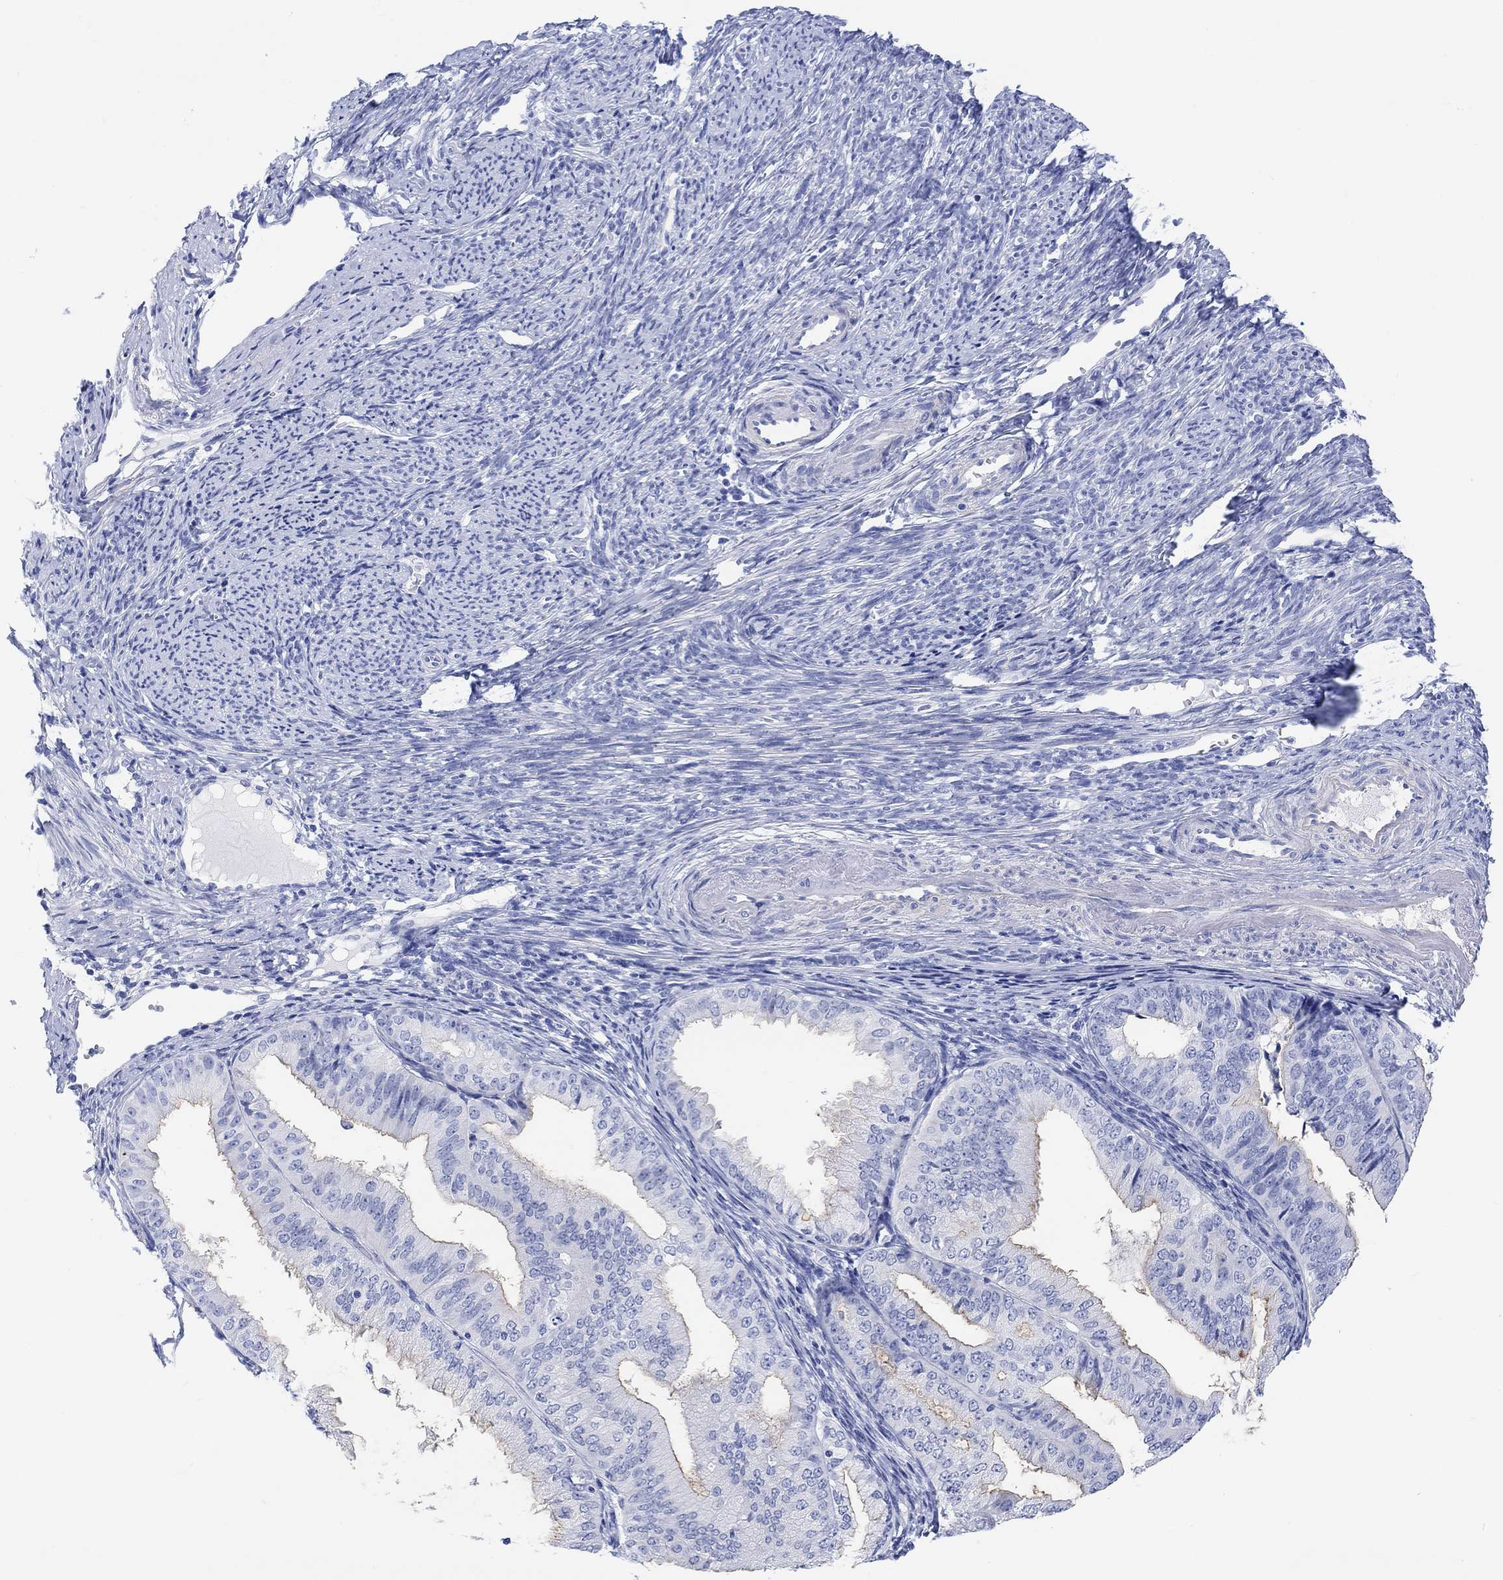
{"staining": {"intensity": "negative", "quantity": "none", "location": "none"}, "tissue": "endometrial cancer", "cell_type": "Tumor cells", "image_type": "cancer", "snomed": [{"axis": "morphology", "description": "Adenocarcinoma, NOS"}, {"axis": "topography", "description": "Endometrium"}], "caption": "High power microscopy micrograph of an immunohistochemistry micrograph of adenocarcinoma (endometrial), revealing no significant staining in tumor cells.", "gene": "XIRP2", "patient": {"sex": "female", "age": 63}}